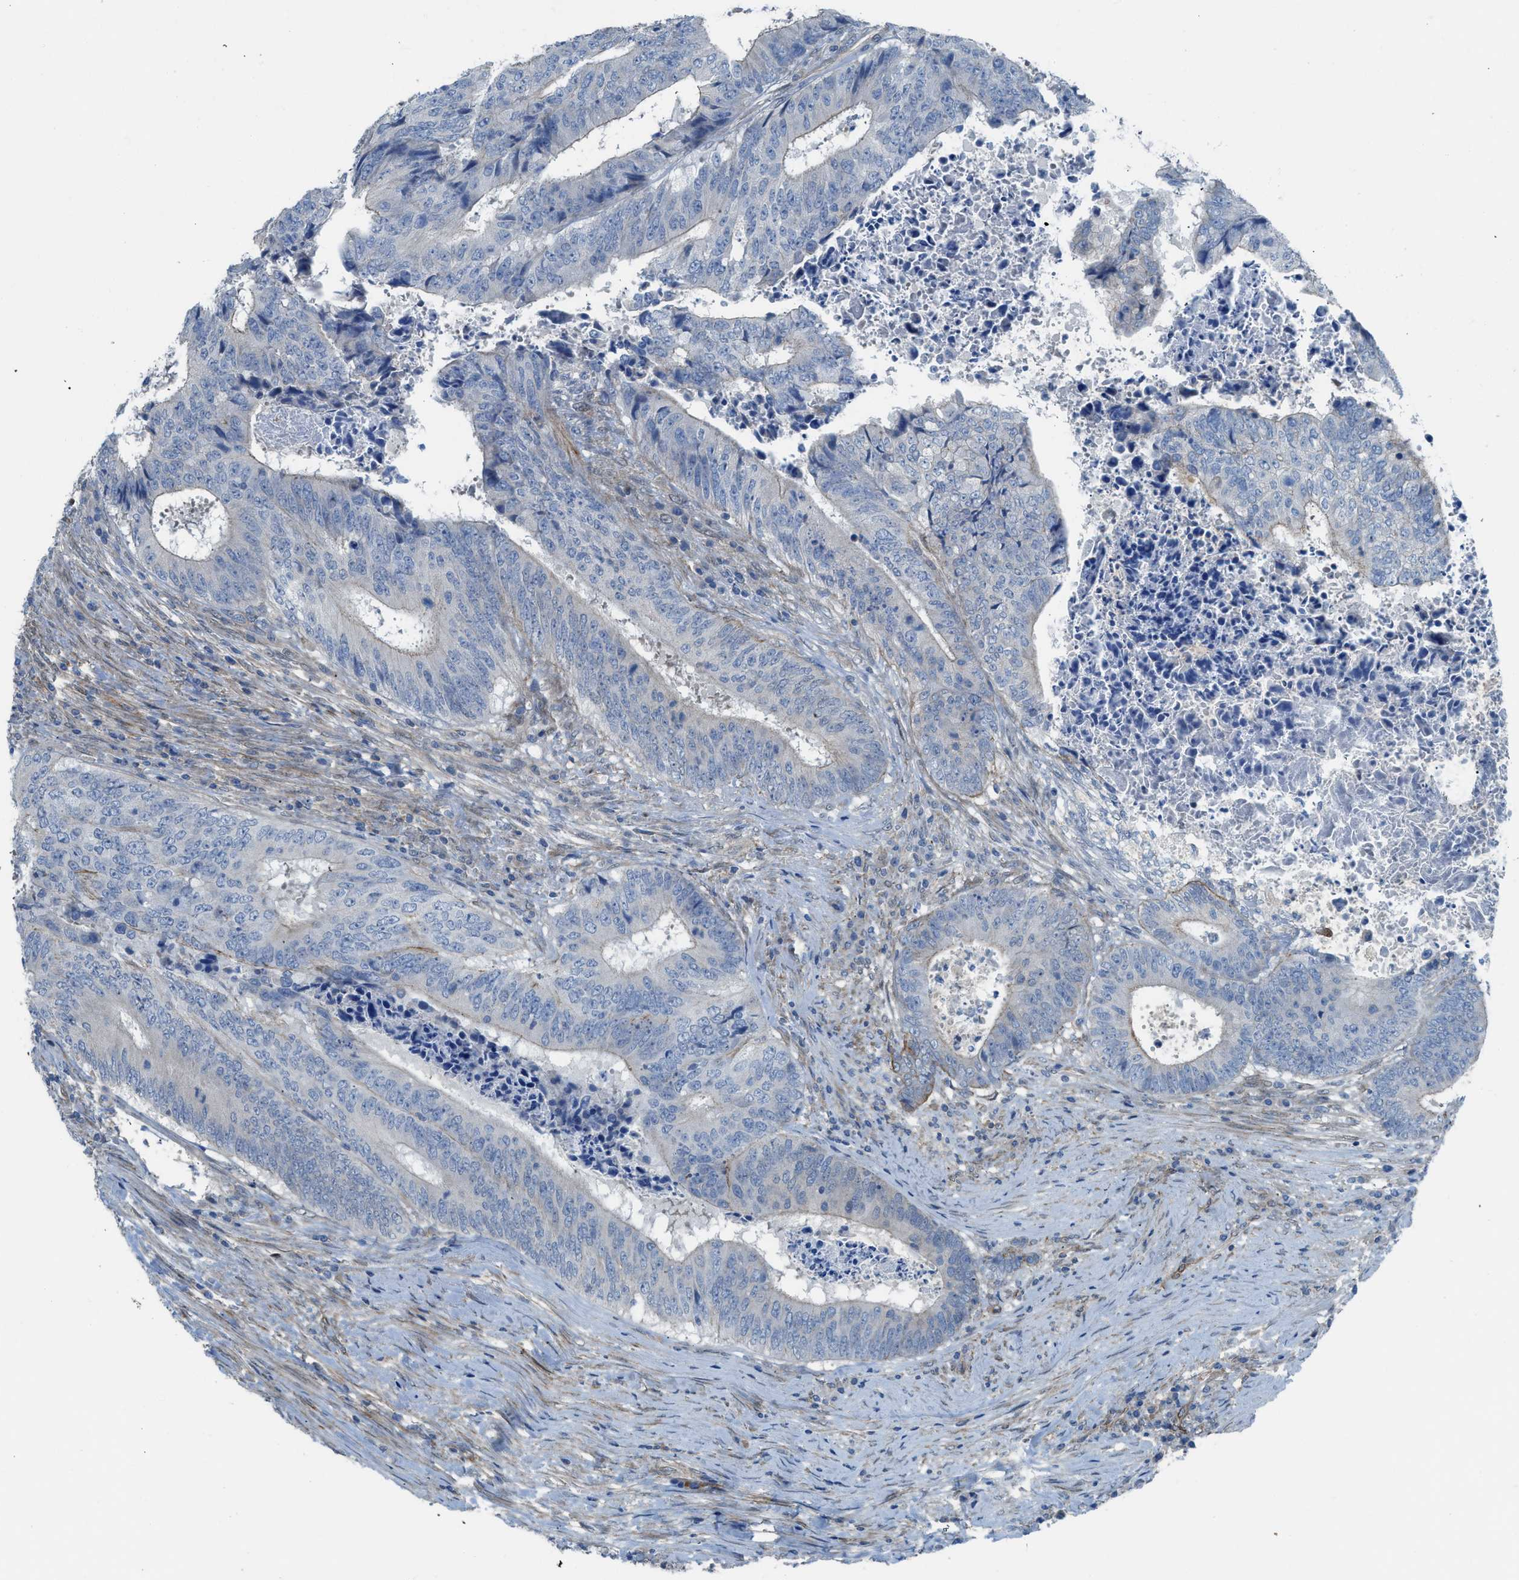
{"staining": {"intensity": "moderate", "quantity": "<25%", "location": "cytoplasmic/membranous"}, "tissue": "colorectal cancer", "cell_type": "Tumor cells", "image_type": "cancer", "snomed": [{"axis": "morphology", "description": "Adenocarcinoma, NOS"}, {"axis": "topography", "description": "Rectum"}], "caption": "Immunohistochemical staining of human colorectal cancer displays low levels of moderate cytoplasmic/membranous protein staining in approximately <25% of tumor cells.", "gene": "PRKN", "patient": {"sex": "male", "age": 72}}